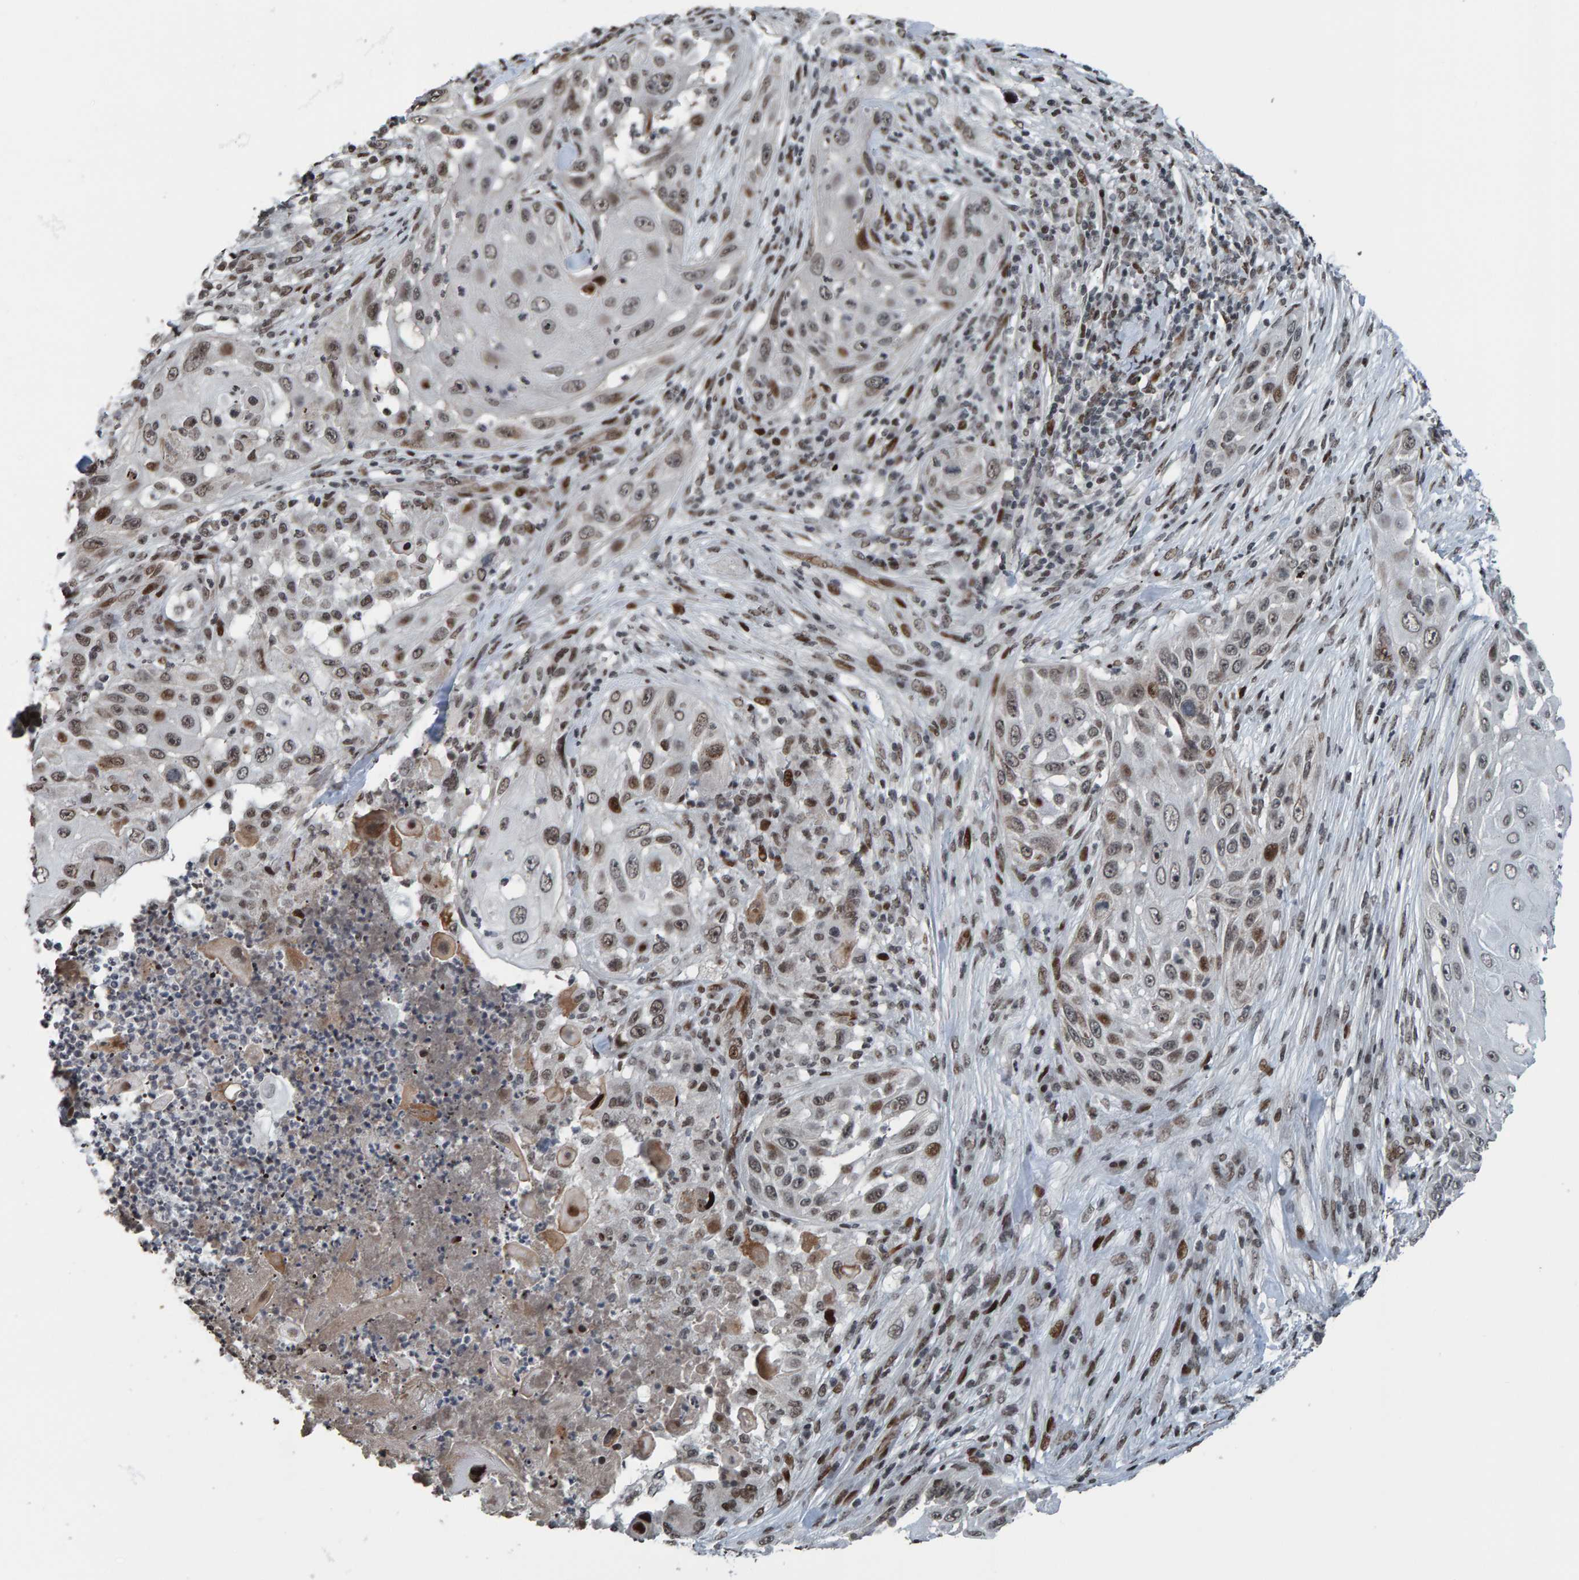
{"staining": {"intensity": "moderate", "quantity": "<25%", "location": "nuclear"}, "tissue": "skin cancer", "cell_type": "Tumor cells", "image_type": "cancer", "snomed": [{"axis": "morphology", "description": "Squamous cell carcinoma, NOS"}, {"axis": "topography", "description": "Skin"}], "caption": "Protein staining exhibits moderate nuclear staining in approximately <25% of tumor cells in skin cancer (squamous cell carcinoma). Ihc stains the protein in brown and the nuclei are stained blue.", "gene": "ZNF366", "patient": {"sex": "female", "age": 44}}